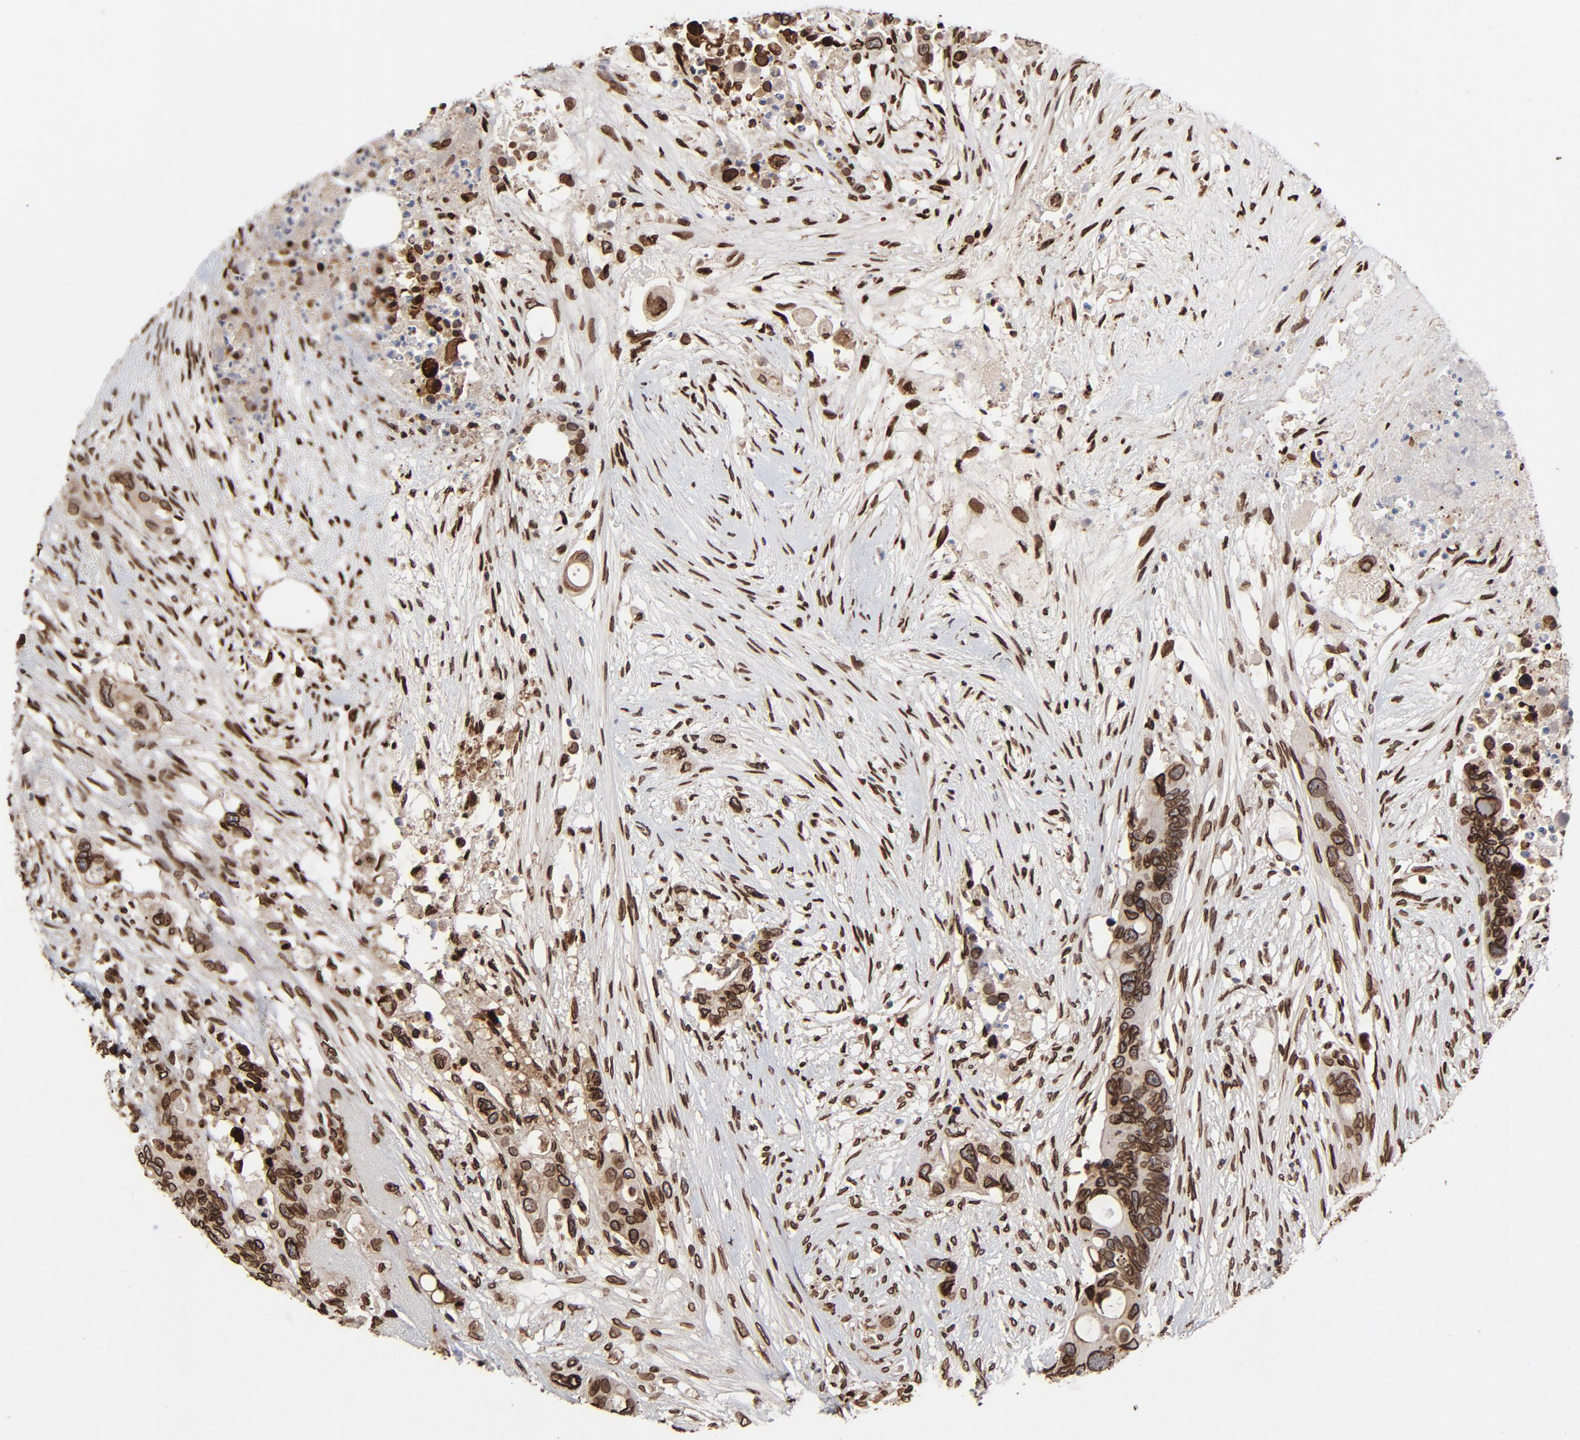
{"staining": {"intensity": "strong", "quantity": ">75%", "location": "cytoplasmic/membranous,nuclear"}, "tissue": "colorectal cancer", "cell_type": "Tumor cells", "image_type": "cancer", "snomed": [{"axis": "morphology", "description": "Adenocarcinoma, NOS"}, {"axis": "topography", "description": "Colon"}], "caption": "Immunohistochemical staining of human colorectal cancer exhibits high levels of strong cytoplasmic/membranous and nuclear protein expression in about >75% of tumor cells.", "gene": "LMNA", "patient": {"sex": "female", "age": 57}}